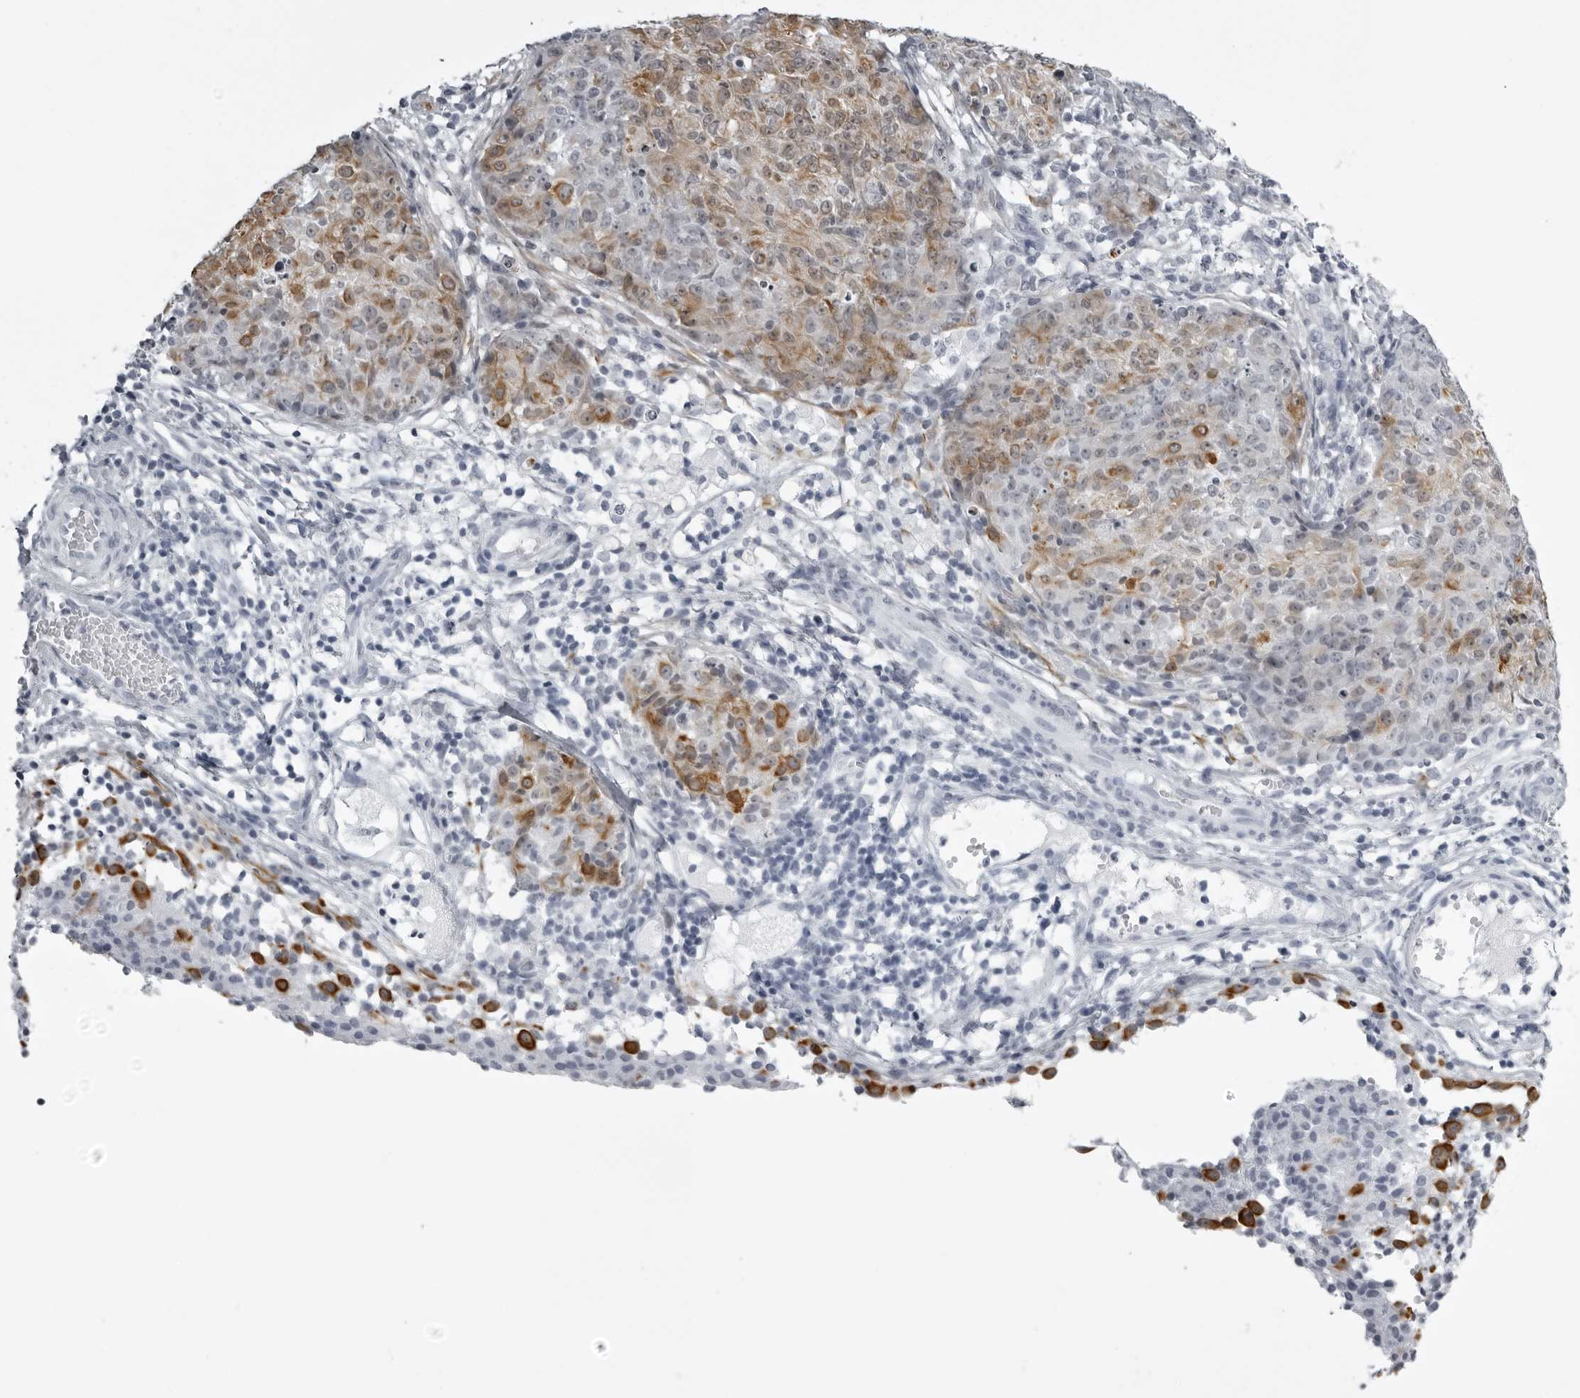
{"staining": {"intensity": "moderate", "quantity": ">75%", "location": "cytoplasmic/membranous"}, "tissue": "ovarian cancer", "cell_type": "Tumor cells", "image_type": "cancer", "snomed": [{"axis": "morphology", "description": "Carcinoma, endometroid"}, {"axis": "topography", "description": "Ovary"}], "caption": "A histopathology image of ovarian cancer stained for a protein displays moderate cytoplasmic/membranous brown staining in tumor cells.", "gene": "UROD", "patient": {"sex": "female", "age": 42}}